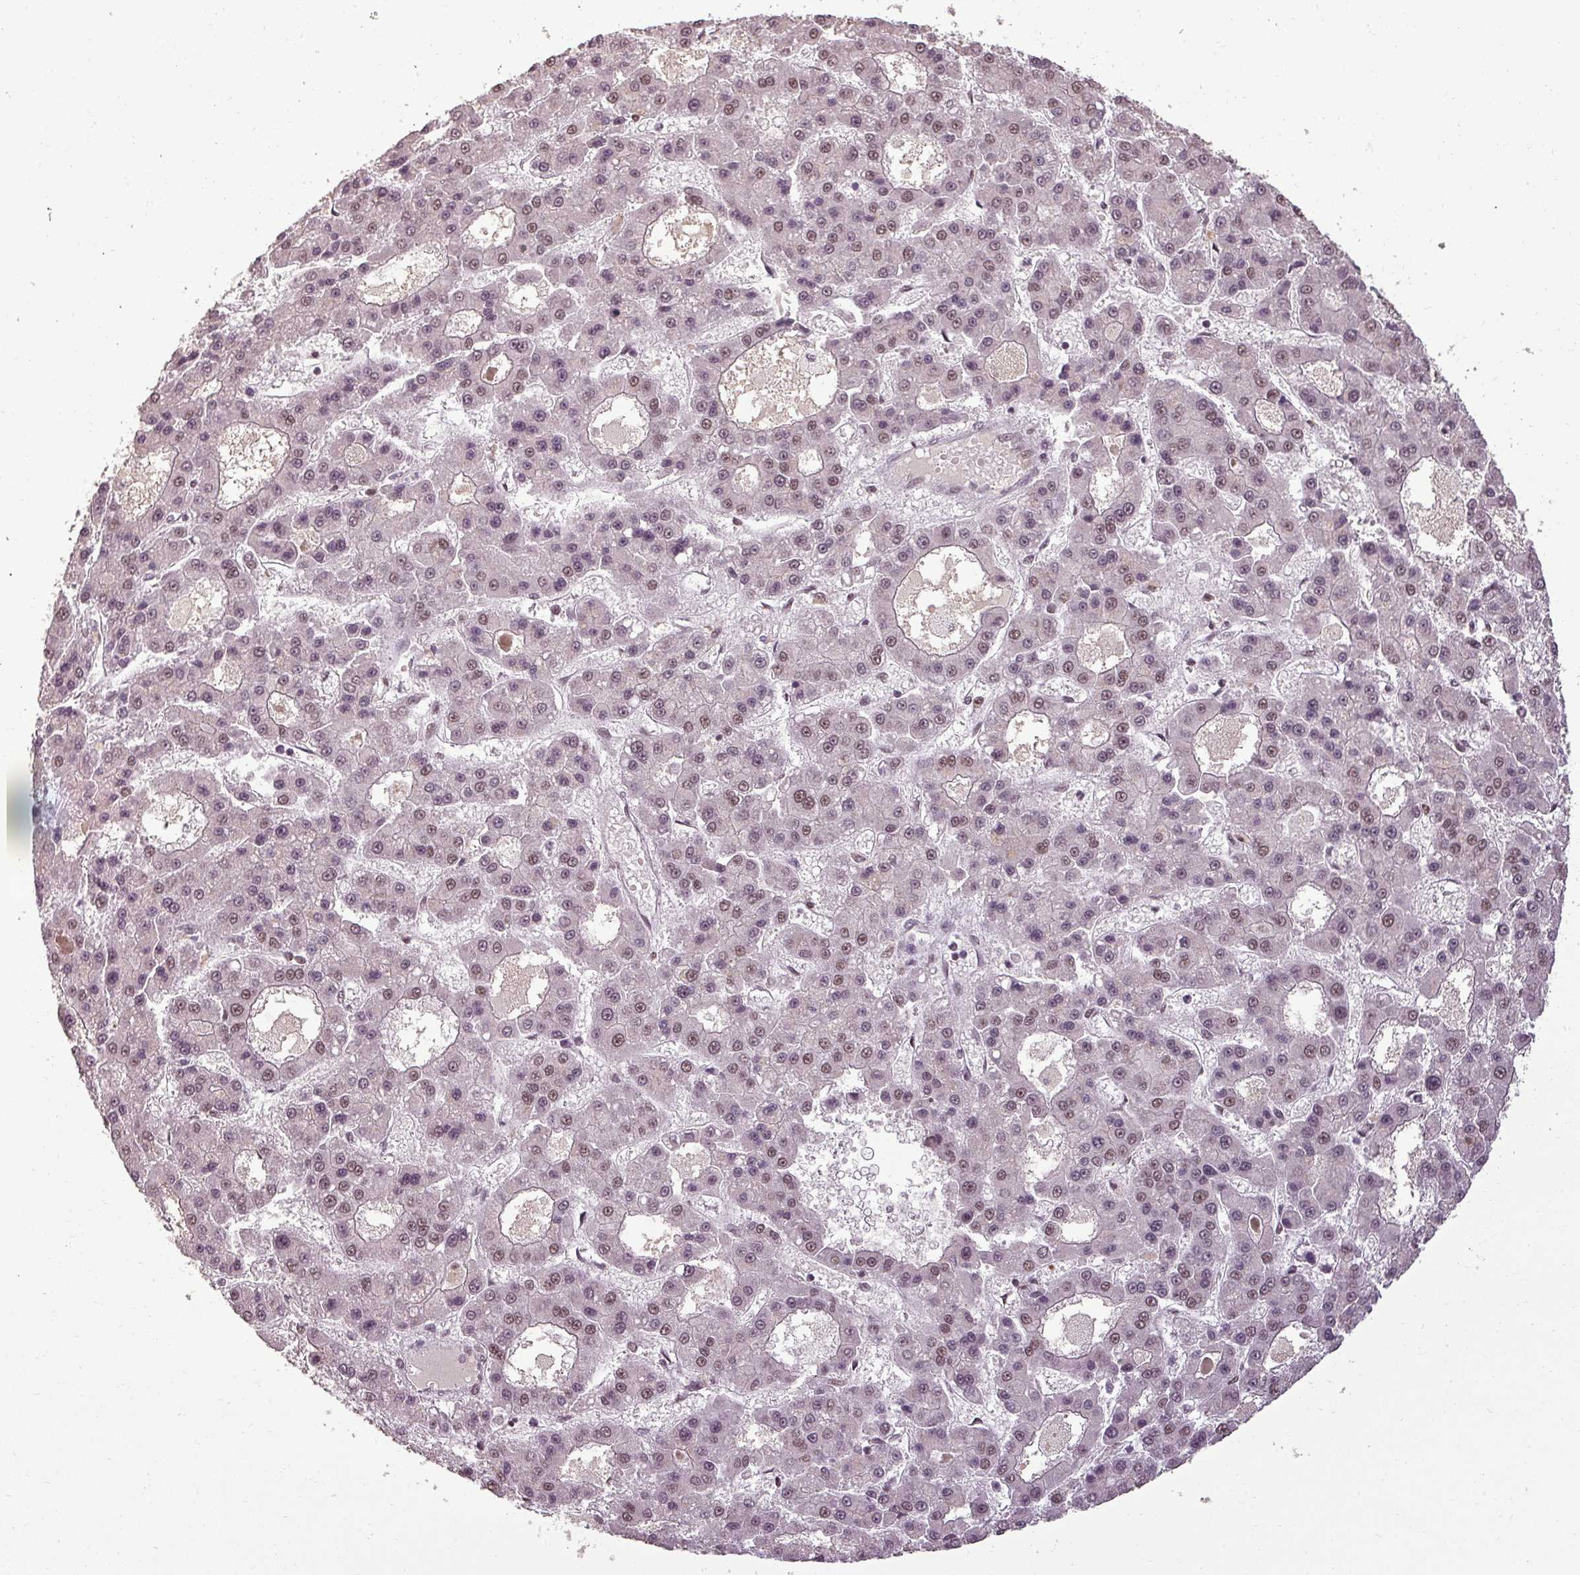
{"staining": {"intensity": "moderate", "quantity": "25%-75%", "location": "nuclear"}, "tissue": "liver cancer", "cell_type": "Tumor cells", "image_type": "cancer", "snomed": [{"axis": "morphology", "description": "Carcinoma, Hepatocellular, NOS"}, {"axis": "topography", "description": "Liver"}], "caption": "IHC of liver cancer shows medium levels of moderate nuclear staining in about 25%-75% of tumor cells.", "gene": "BCAS3", "patient": {"sex": "male", "age": 70}}